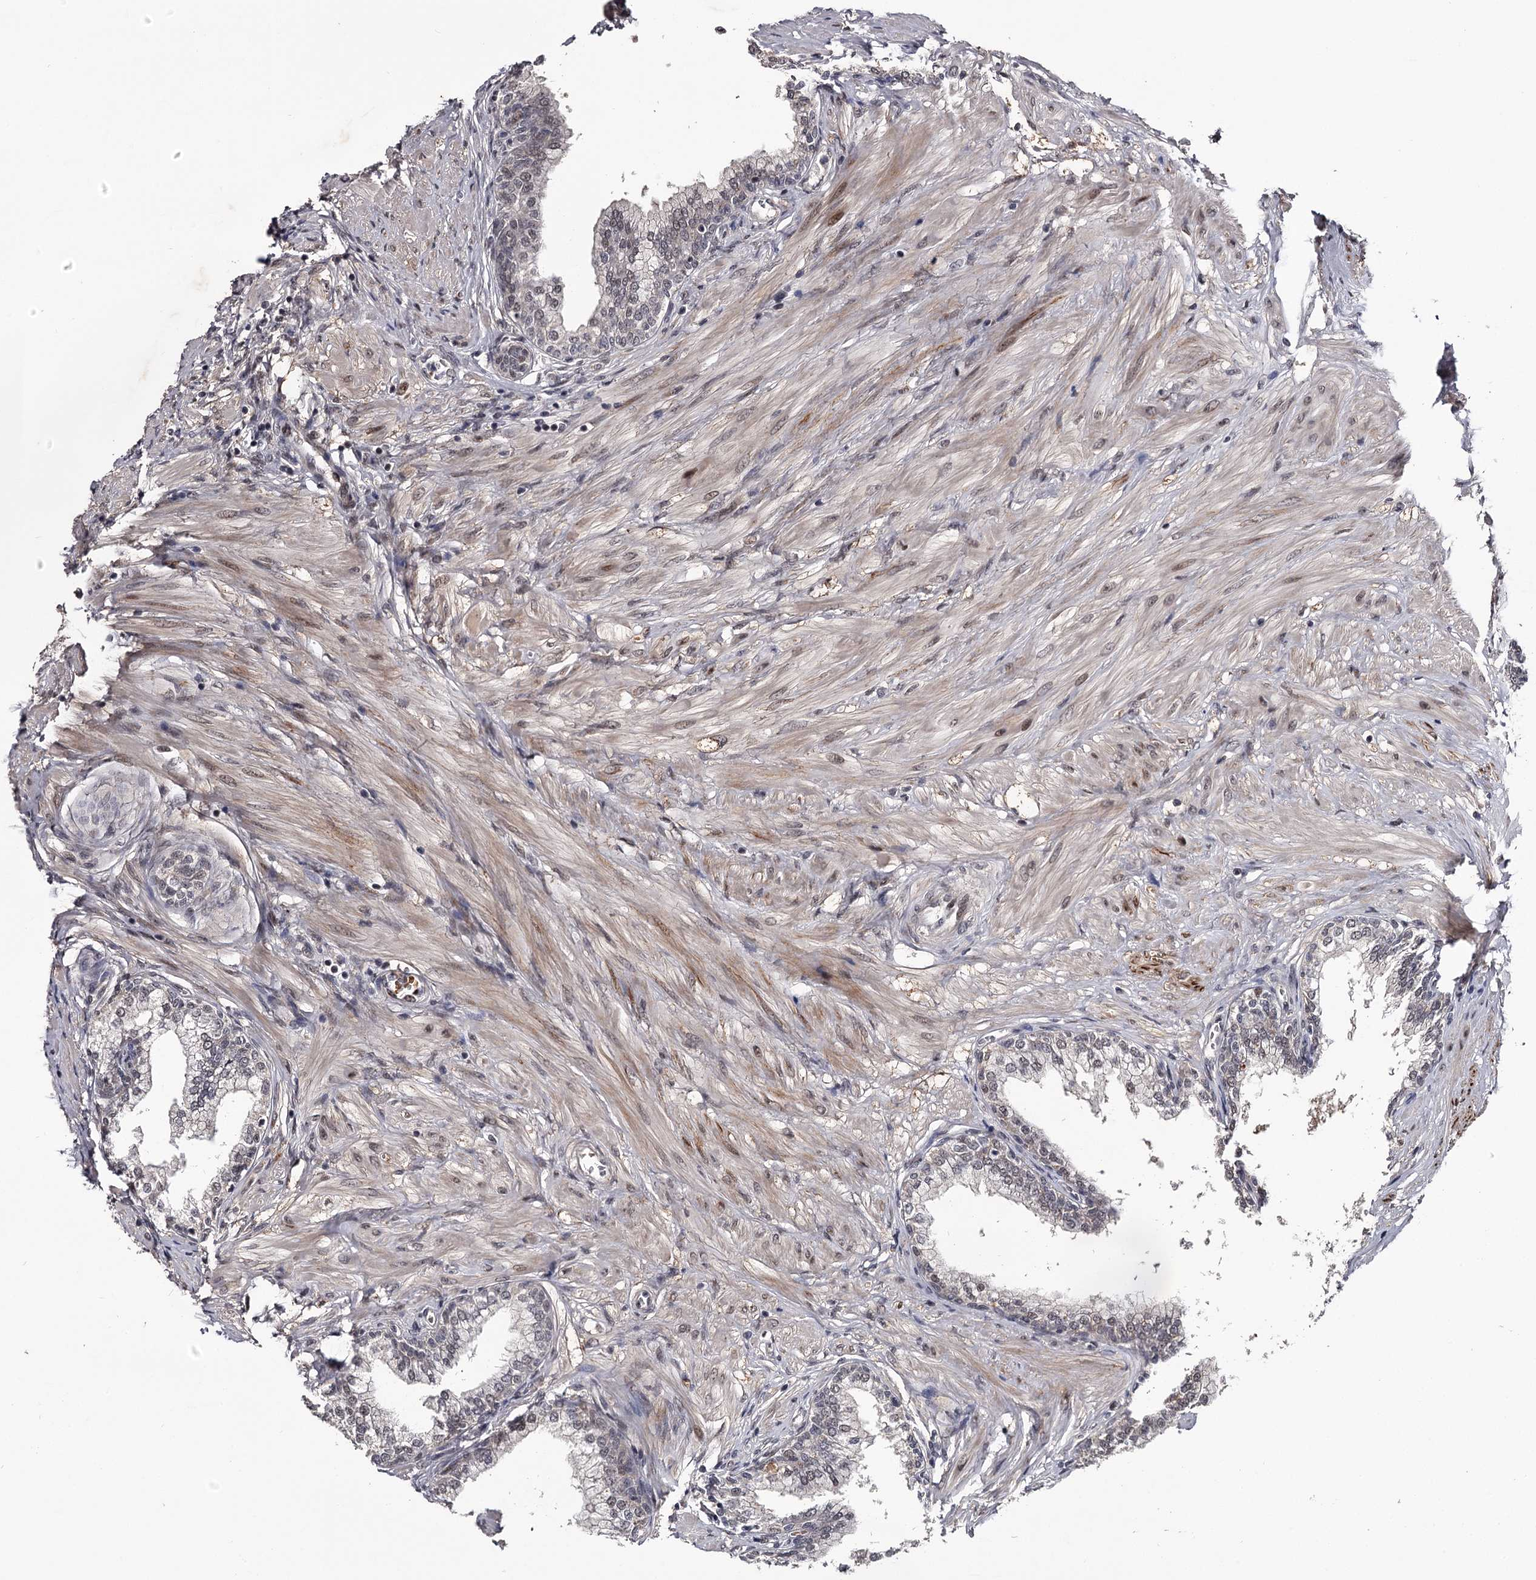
{"staining": {"intensity": "weak", "quantity": "25%-75%", "location": "cytoplasmic/membranous,nuclear"}, "tissue": "prostate", "cell_type": "Glandular cells", "image_type": "normal", "snomed": [{"axis": "morphology", "description": "Normal tissue, NOS"}, {"axis": "morphology", "description": "Urothelial carcinoma, Low grade"}, {"axis": "topography", "description": "Urinary bladder"}, {"axis": "topography", "description": "Prostate"}], "caption": "This histopathology image reveals immunohistochemistry (IHC) staining of normal human prostate, with low weak cytoplasmic/membranous,nuclear positivity in about 25%-75% of glandular cells.", "gene": "RNF44", "patient": {"sex": "male", "age": 60}}